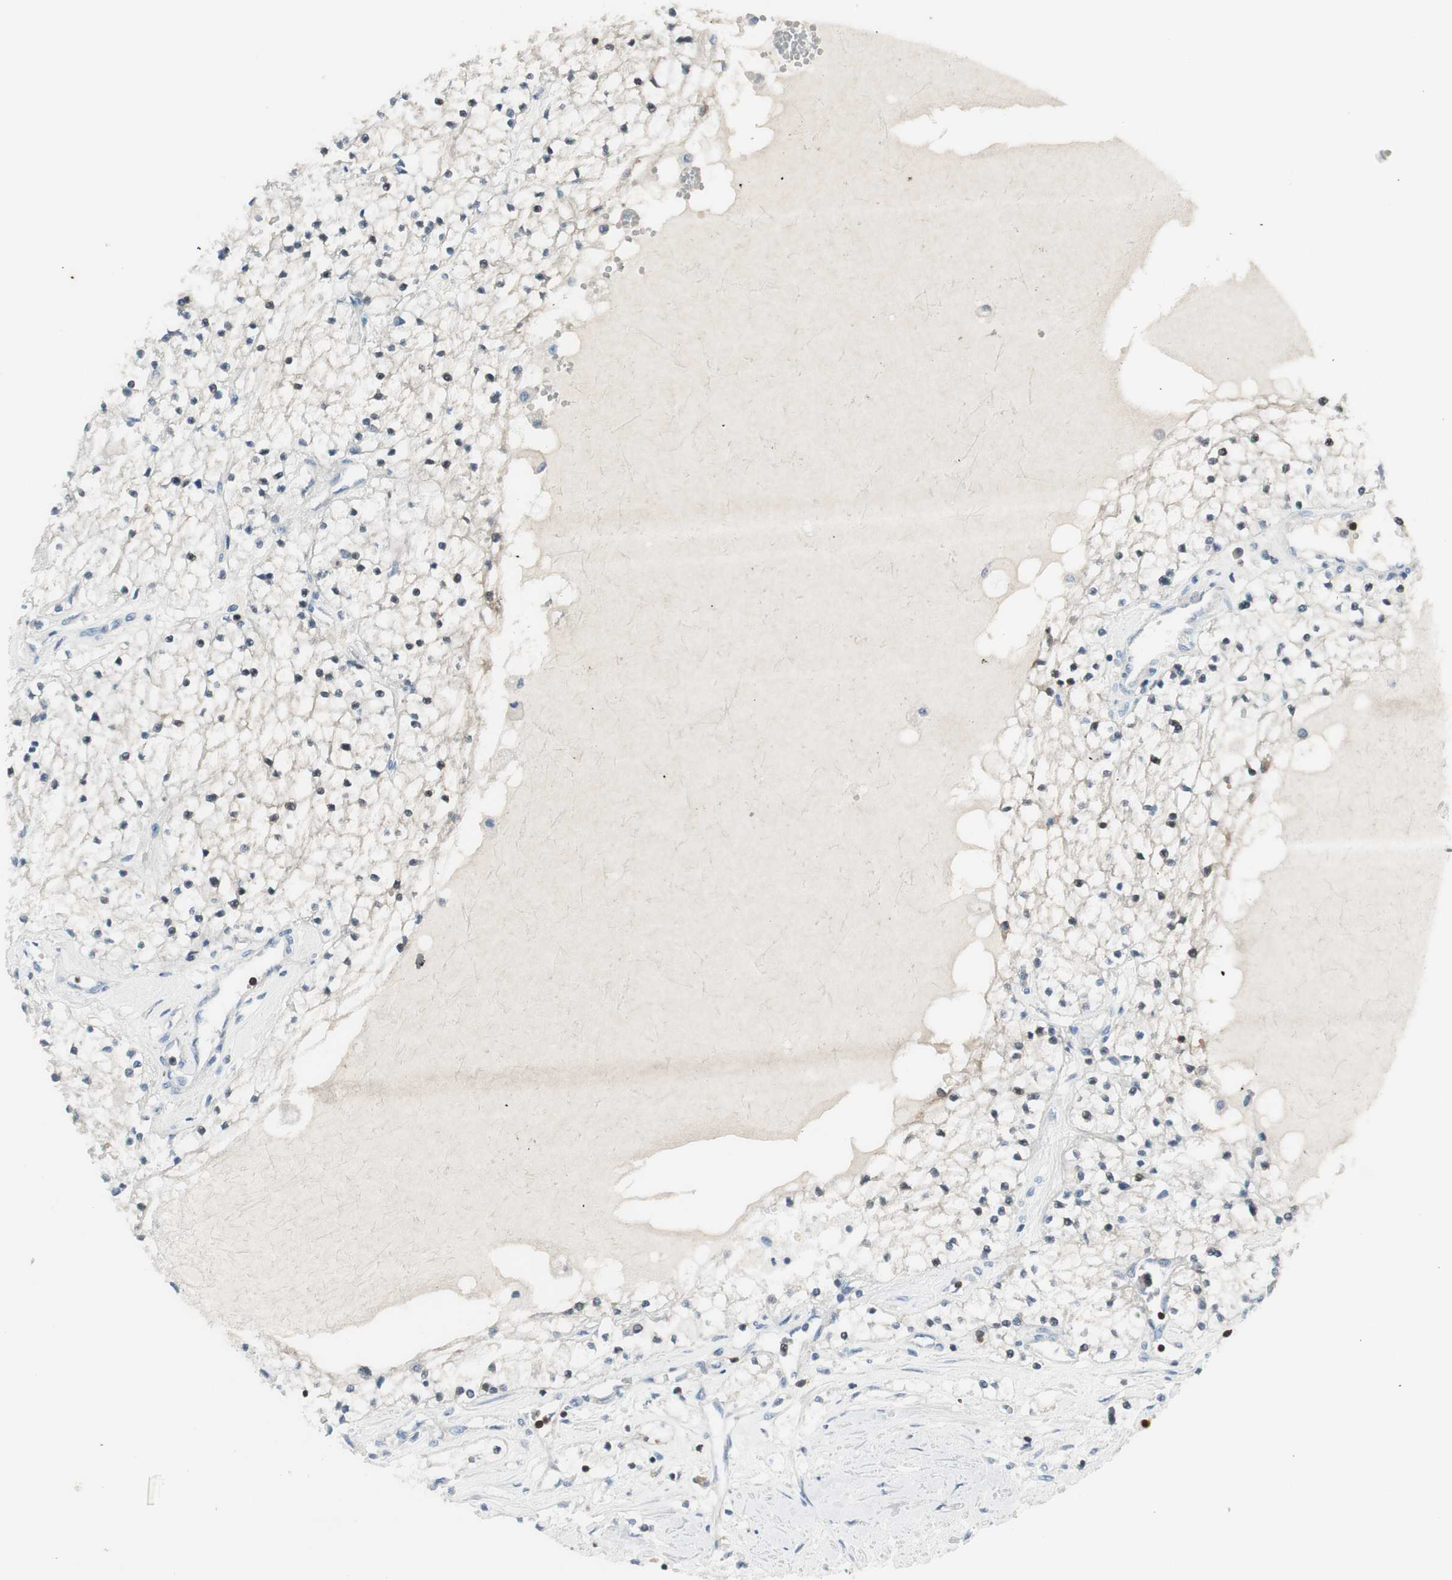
{"staining": {"intensity": "negative", "quantity": "none", "location": "none"}, "tissue": "renal cancer", "cell_type": "Tumor cells", "image_type": "cancer", "snomed": [{"axis": "morphology", "description": "Adenocarcinoma, NOS"}, {"axis": "topography", "description": "Kidney"}], "caption": "An image of adenocarcinoma (renal) stained for a protein displays no brown staining in tumor cells.", "gene": "SLC9A3R1", "patient": {"sex": "male", "age": 68}}